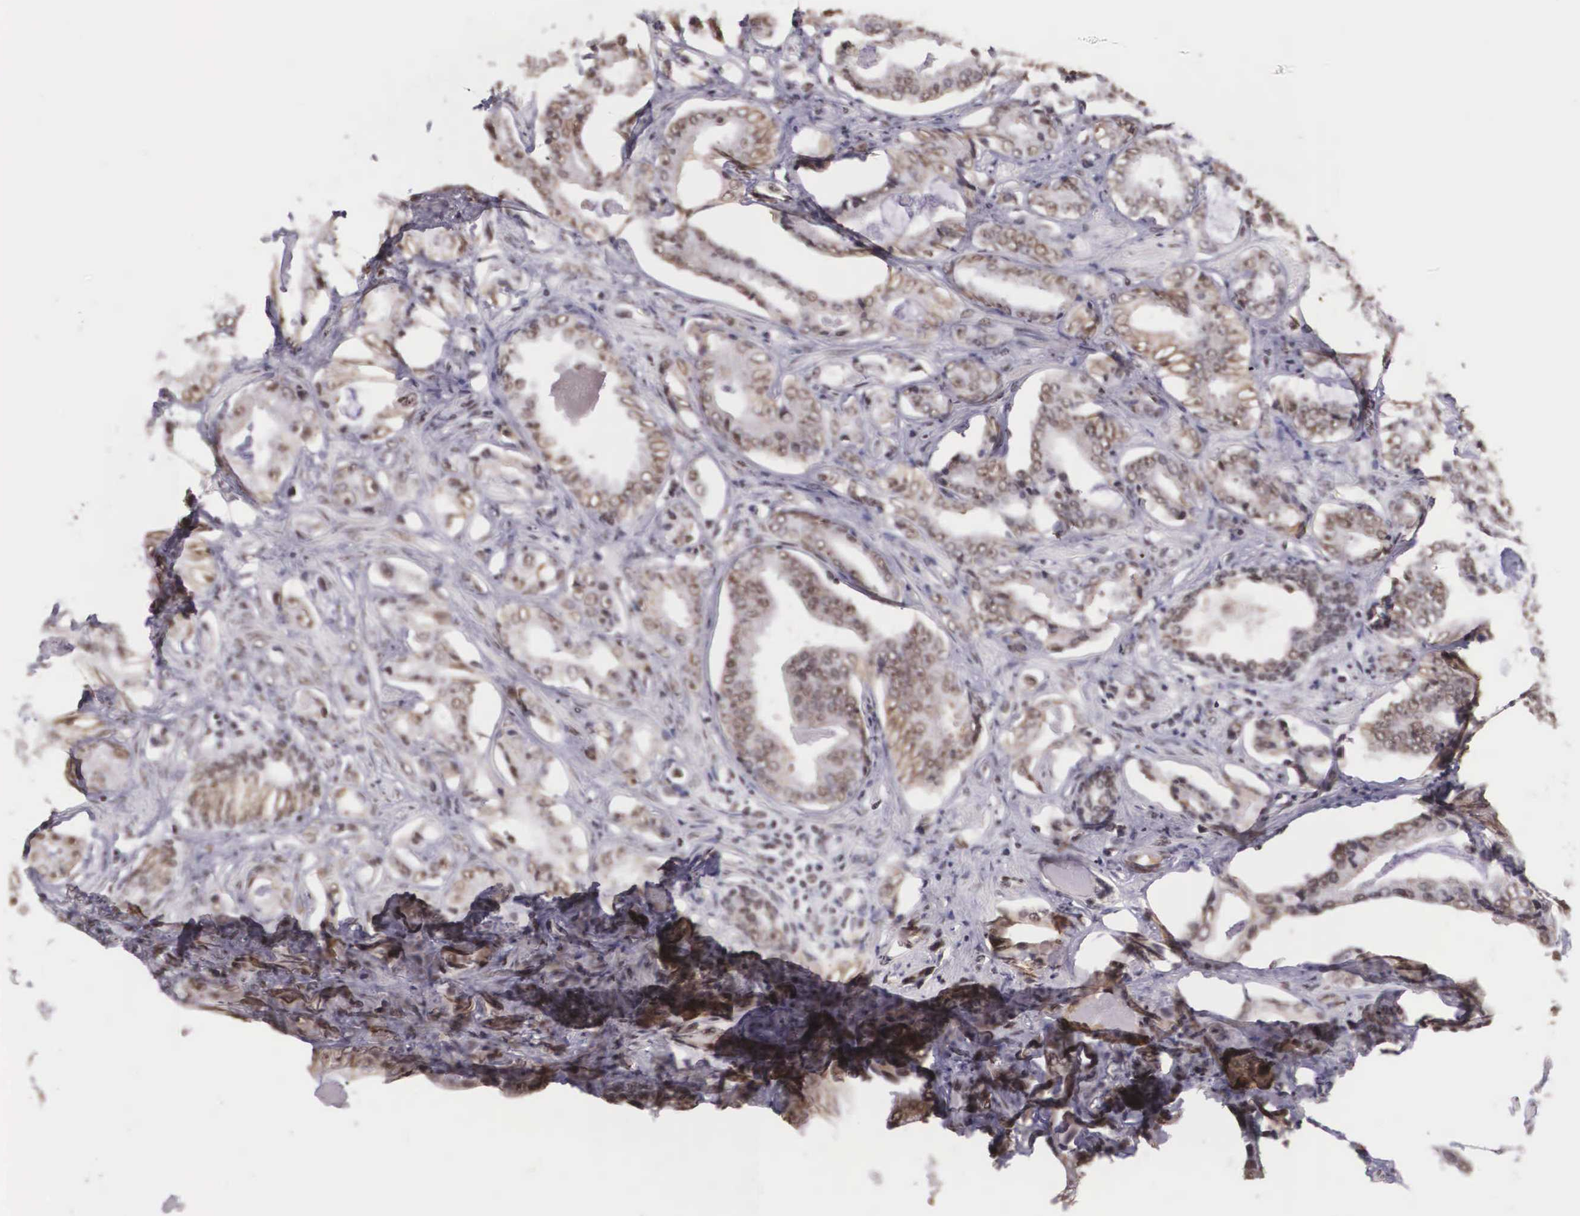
{"staining": {"intensity": "moderate", "quantity": "25%-75%", "location": "cytoplasmic/membranous,nuclear"}, "tissue": "prostate cancer", "cell_type": "Tumor cells", "image_type": "cancer", "snomed": [{"axis": "morphology", "description": "Adenocarcinoma, Low grade"}, {"axis": "topography", "description": "Prostate"}], "caption": "Protein staining of prostate low-grade adenocarcinoma tissue demonstrates moderate cytoplasmic/membranous and nuclear staining in about 25%-75% of tumor cells. (DAB (3,3'-diaminobenzidine) IHC with brightfield microscopy, high magnification).", "gene": "POLR2F", "patient": {"sex": "male", "age": 65}}